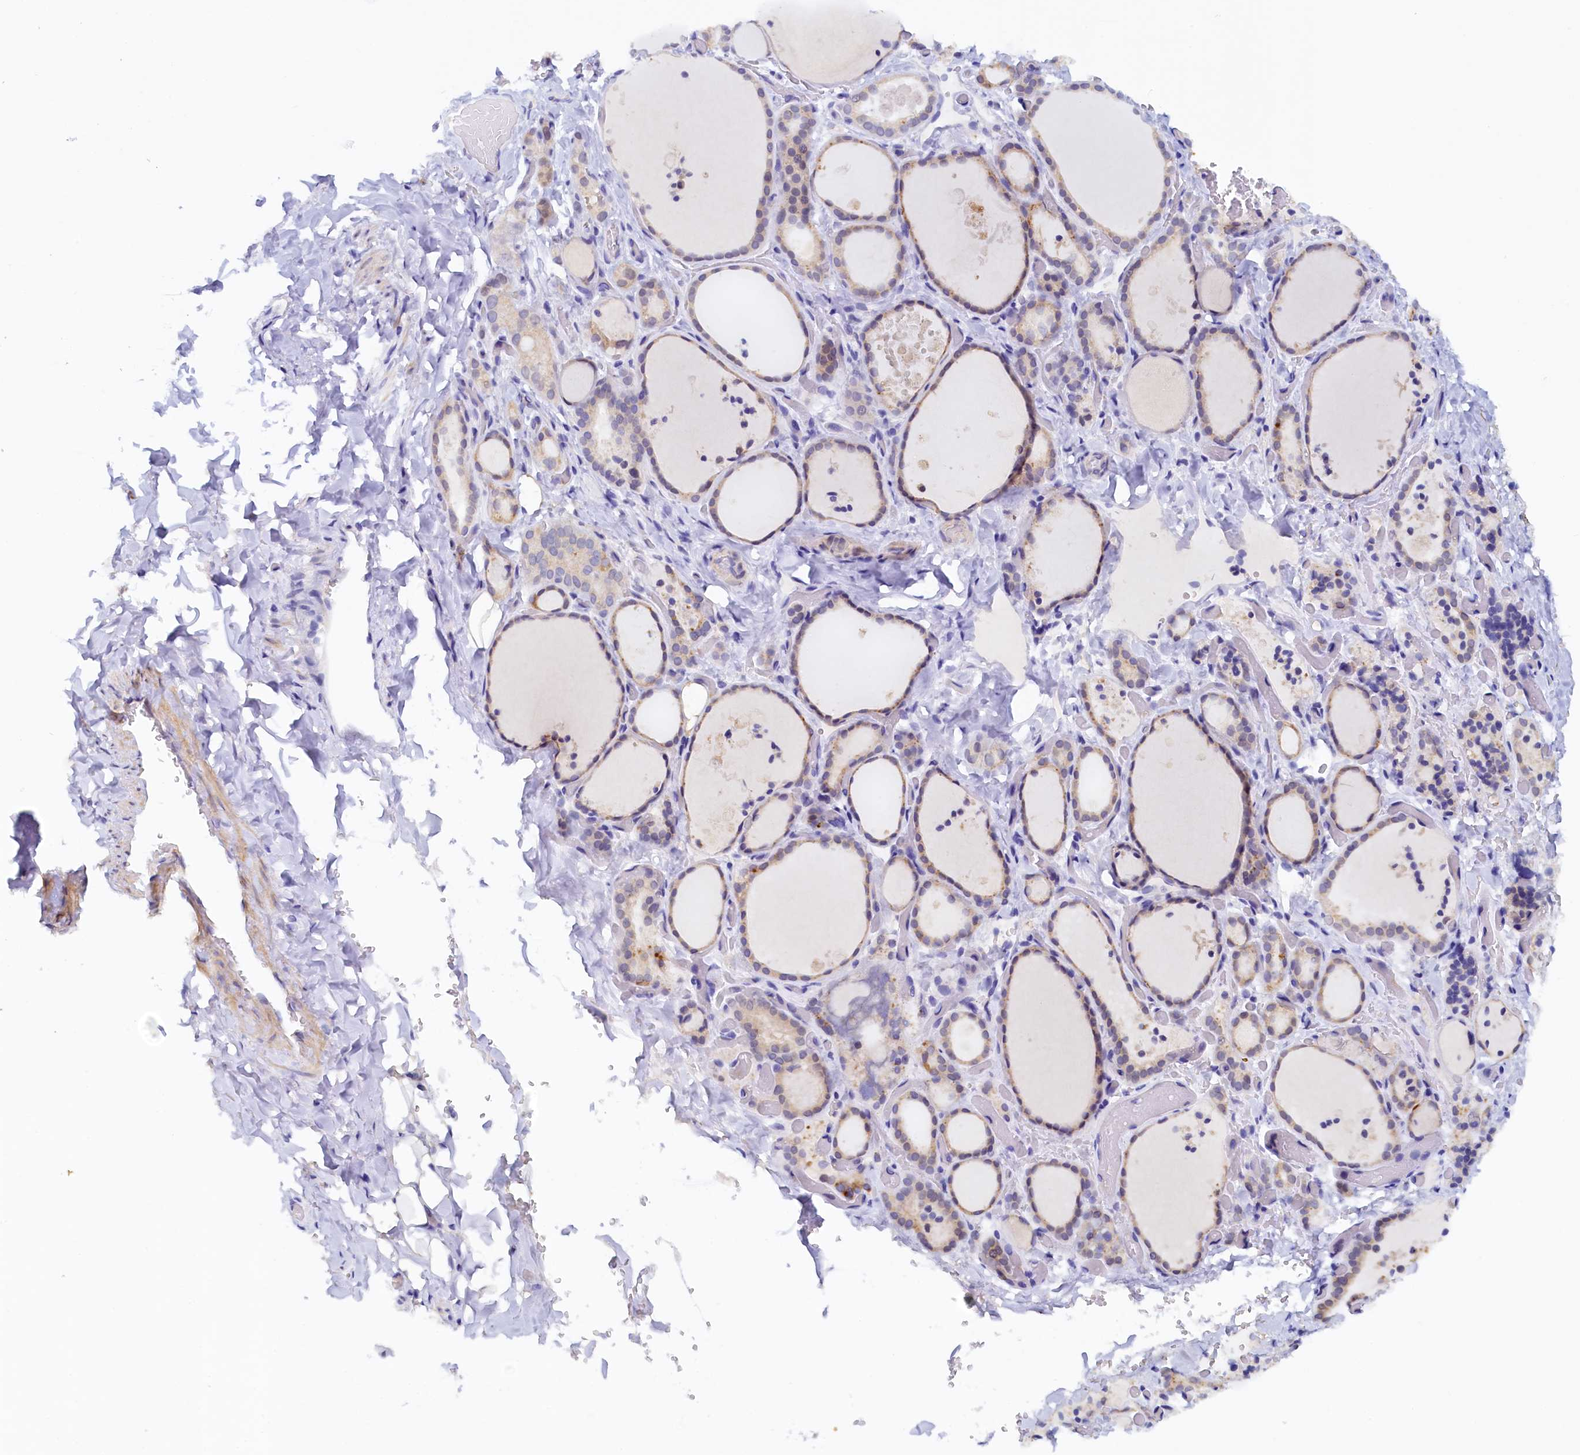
{"staining": {"intensity": "weak", "quantity": "25%-75%", "location": "cytoplasmic/membranous"}, "tissue": "thyroid gland", "cell_type": "Glandular cells", "image_type": "normal", "snomed": [{"axis": "morphology", "description": "Normal tissue, NOS"}, {"axis": "topography", "description": "Thyroid gland"}], "caption": "Protein expression analysis of normal thyroid gland displays weak cytoplasmic/membranous expression in about 25%-75% of glandular cells.", "gene": "DTD1", "patient": {"sex": "female", "age": 44}}